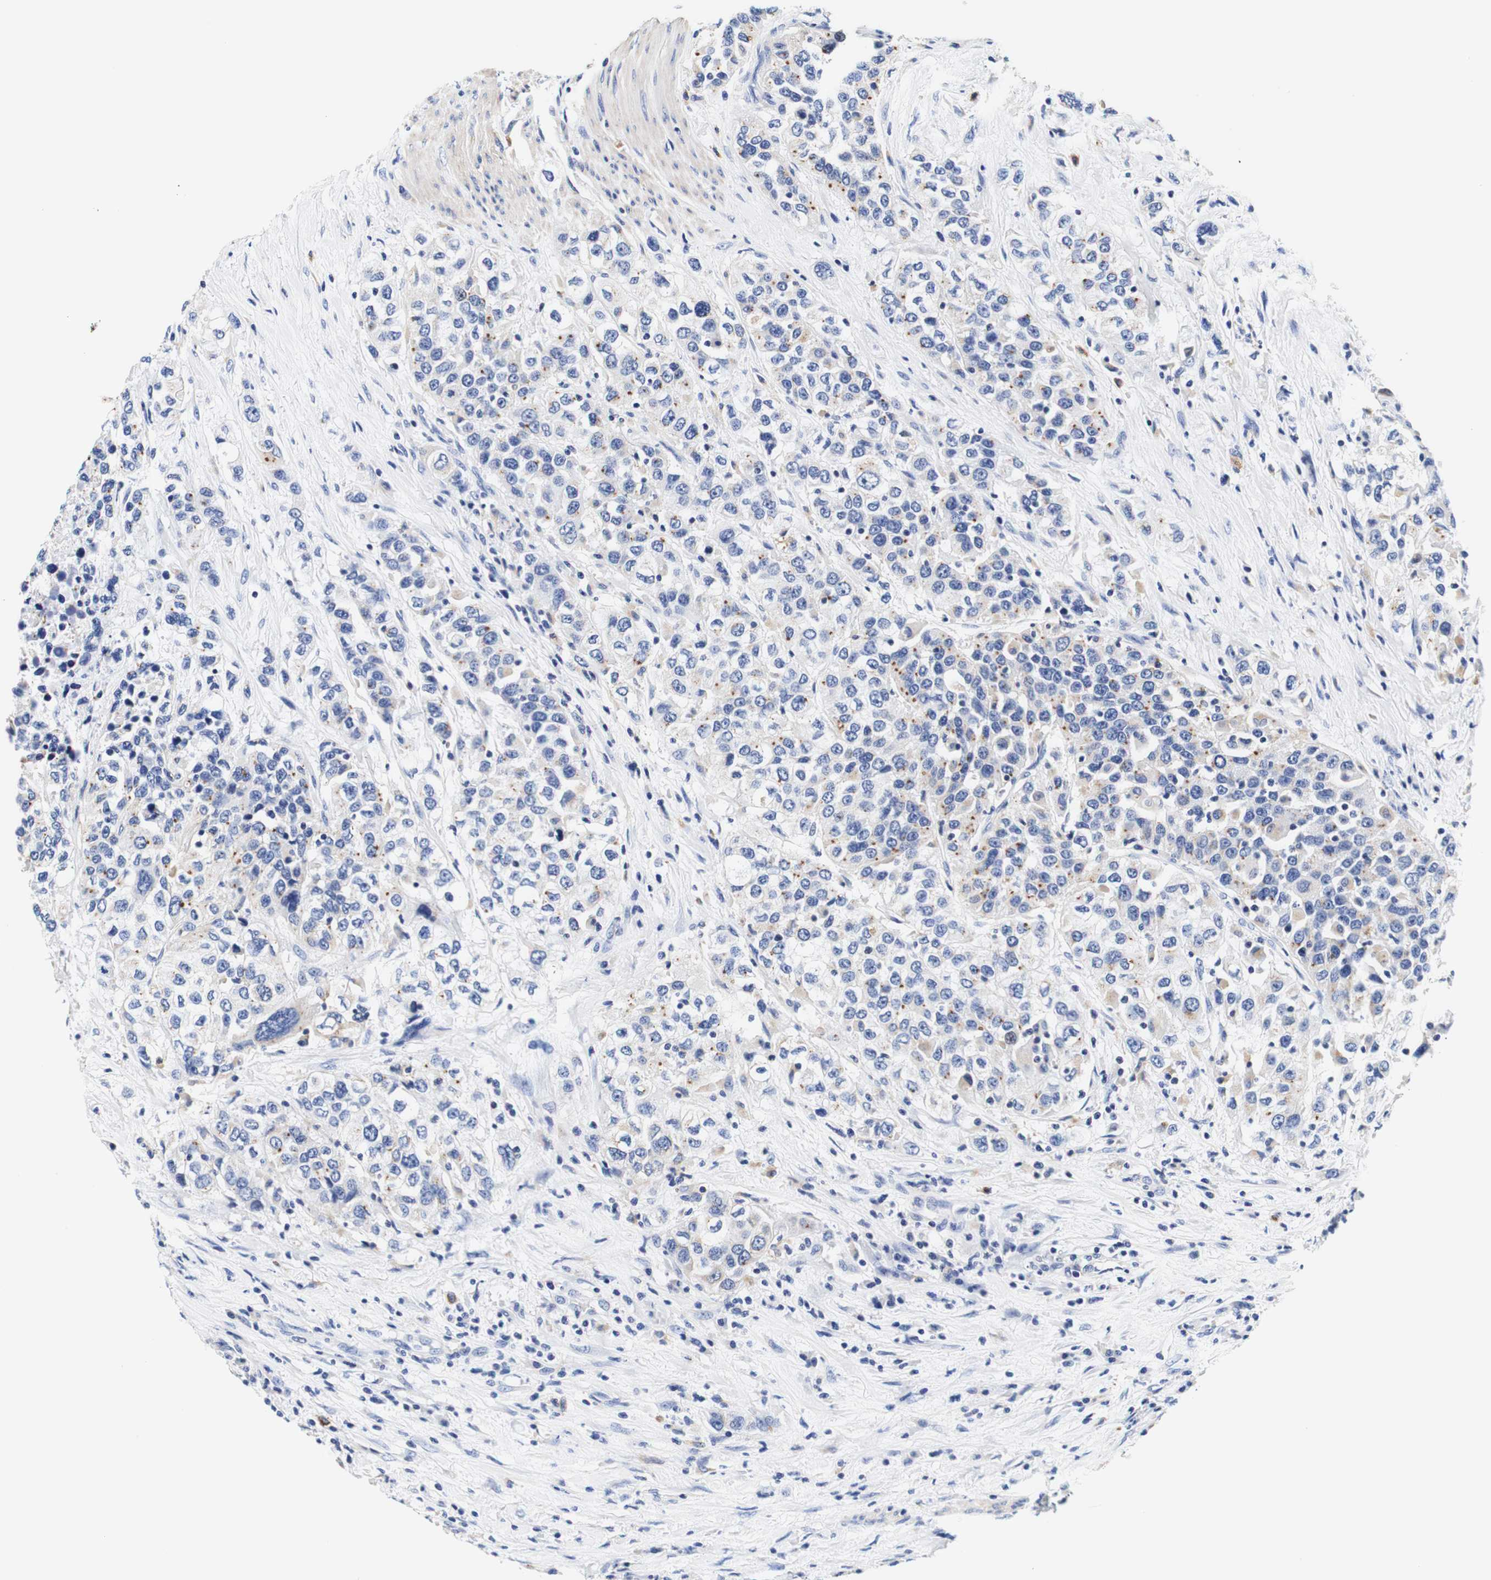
{"staining": {"intensity": "weak", "quantity": "25%-75%", "location": "cytoplasmic/membranous"}, "tissue": "urothelial cancer", "cell_type": "Tumor cells", "image_type": "cancer", "snomed": [{"axis": "morphology", "description": "Urothelial carcinoma, High grade"}, {"axis": "topography", "description": "Urinary bladder"}], "caption": "The histopathology image displays staining of high-grade urothelial carcinoma, revealing weak cytoplasmic/membranous protein expression (brown color) within tumor cells.", "gene": "CAMK4", "patient": {"sex": "female", "age": 80}}